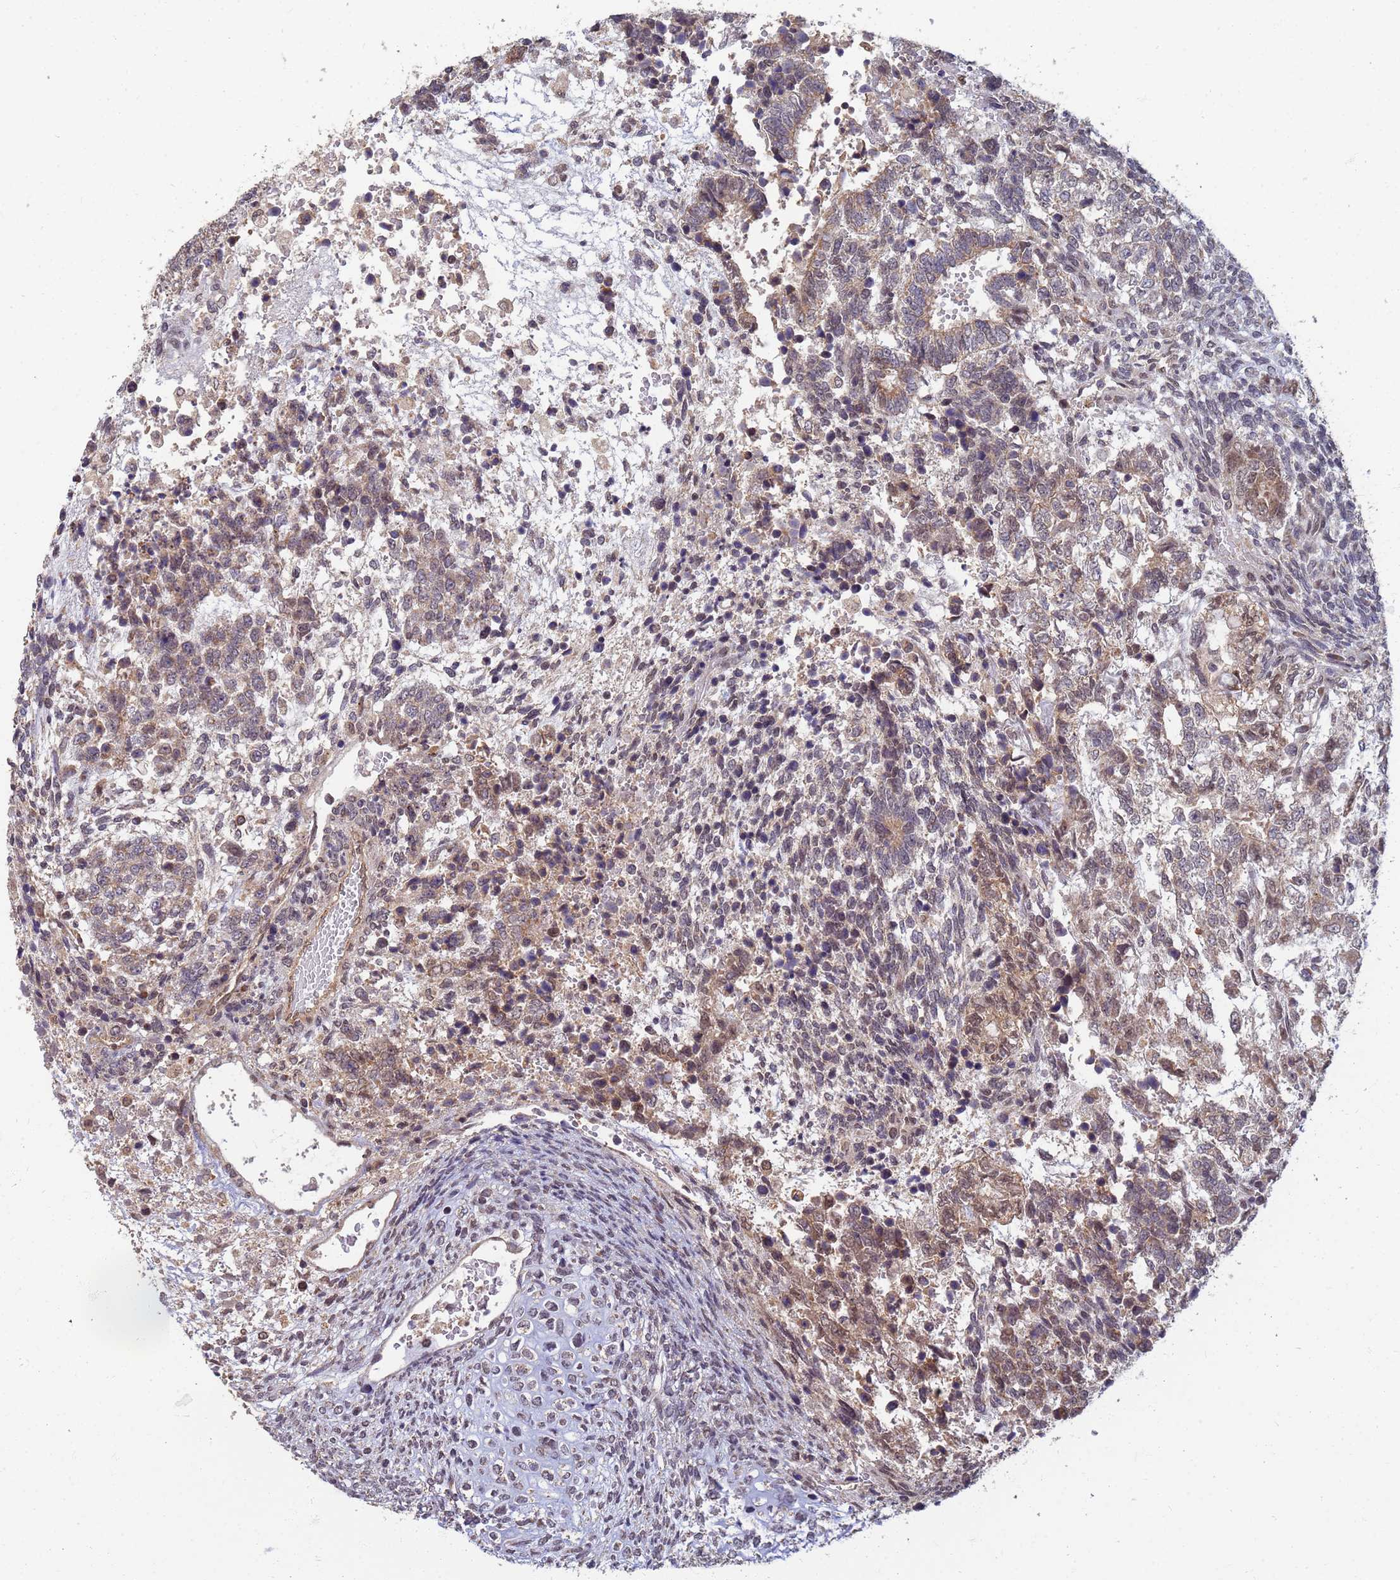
{"staining": {"intensity": "weak", "quantity": "25%-75%", "location": "cytoplasmic/membranous"}, "tissue": "testis cancer", "cell_type": "Tumor cells", "image_type": "cancer", "snomed": [{"axis": "morphology", "description": "Carcinoma, Embryonal, NOS"}, {"axis": "topography", "description": "Testis"}], "caption": "The micrograph reveals a brown stain indicating the presence of a protein in the cytoplasmic/membranous of tumor cells in embryonal carcinoma (testis).", "gene": "ITGB4", "patient": {"sex": "male", "age": 23}}